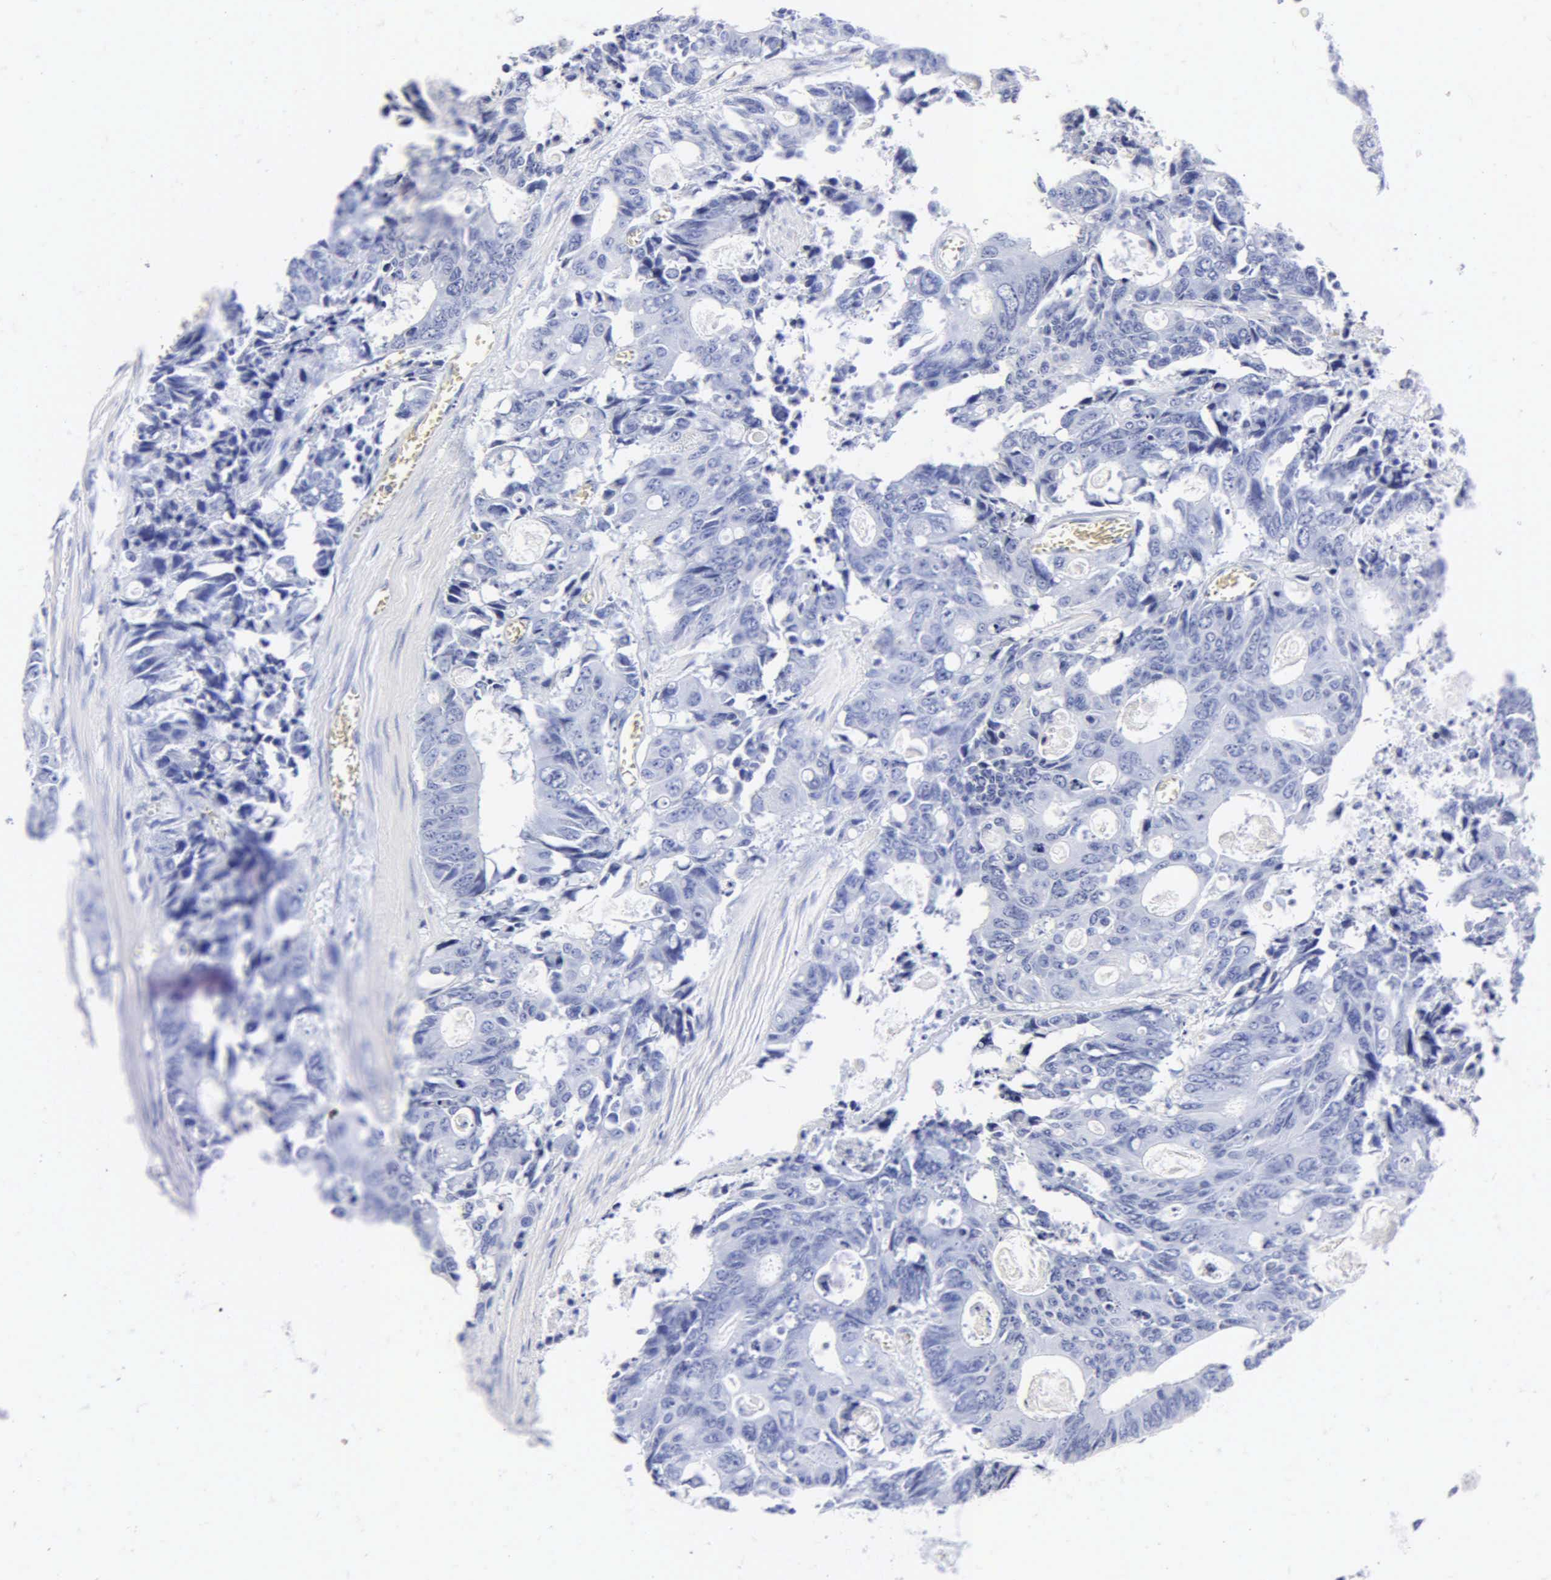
{"staining": {"intensity": "negative", "quantity": "none", "location": "none"}, "tissue": "colorectal cancer", "cell_type": "Tumor cells", "image_type": "cancer", "snomed": [{"axis": "morphology", "description": "Adenocarcinoma, NOS"}, {"axis": "topography", "description": "Rectum"}], "caption": "Immunohistochemistry (IHC) of colorectal adenocarcinoma displays no expression in tumor cells. (Brightfield microscopy of DAB (3,3'-diaminobenzidine) immunohistochemistry at high magnification).", "gene": "MB", "patient": {"sex": "male", "age": 76}}